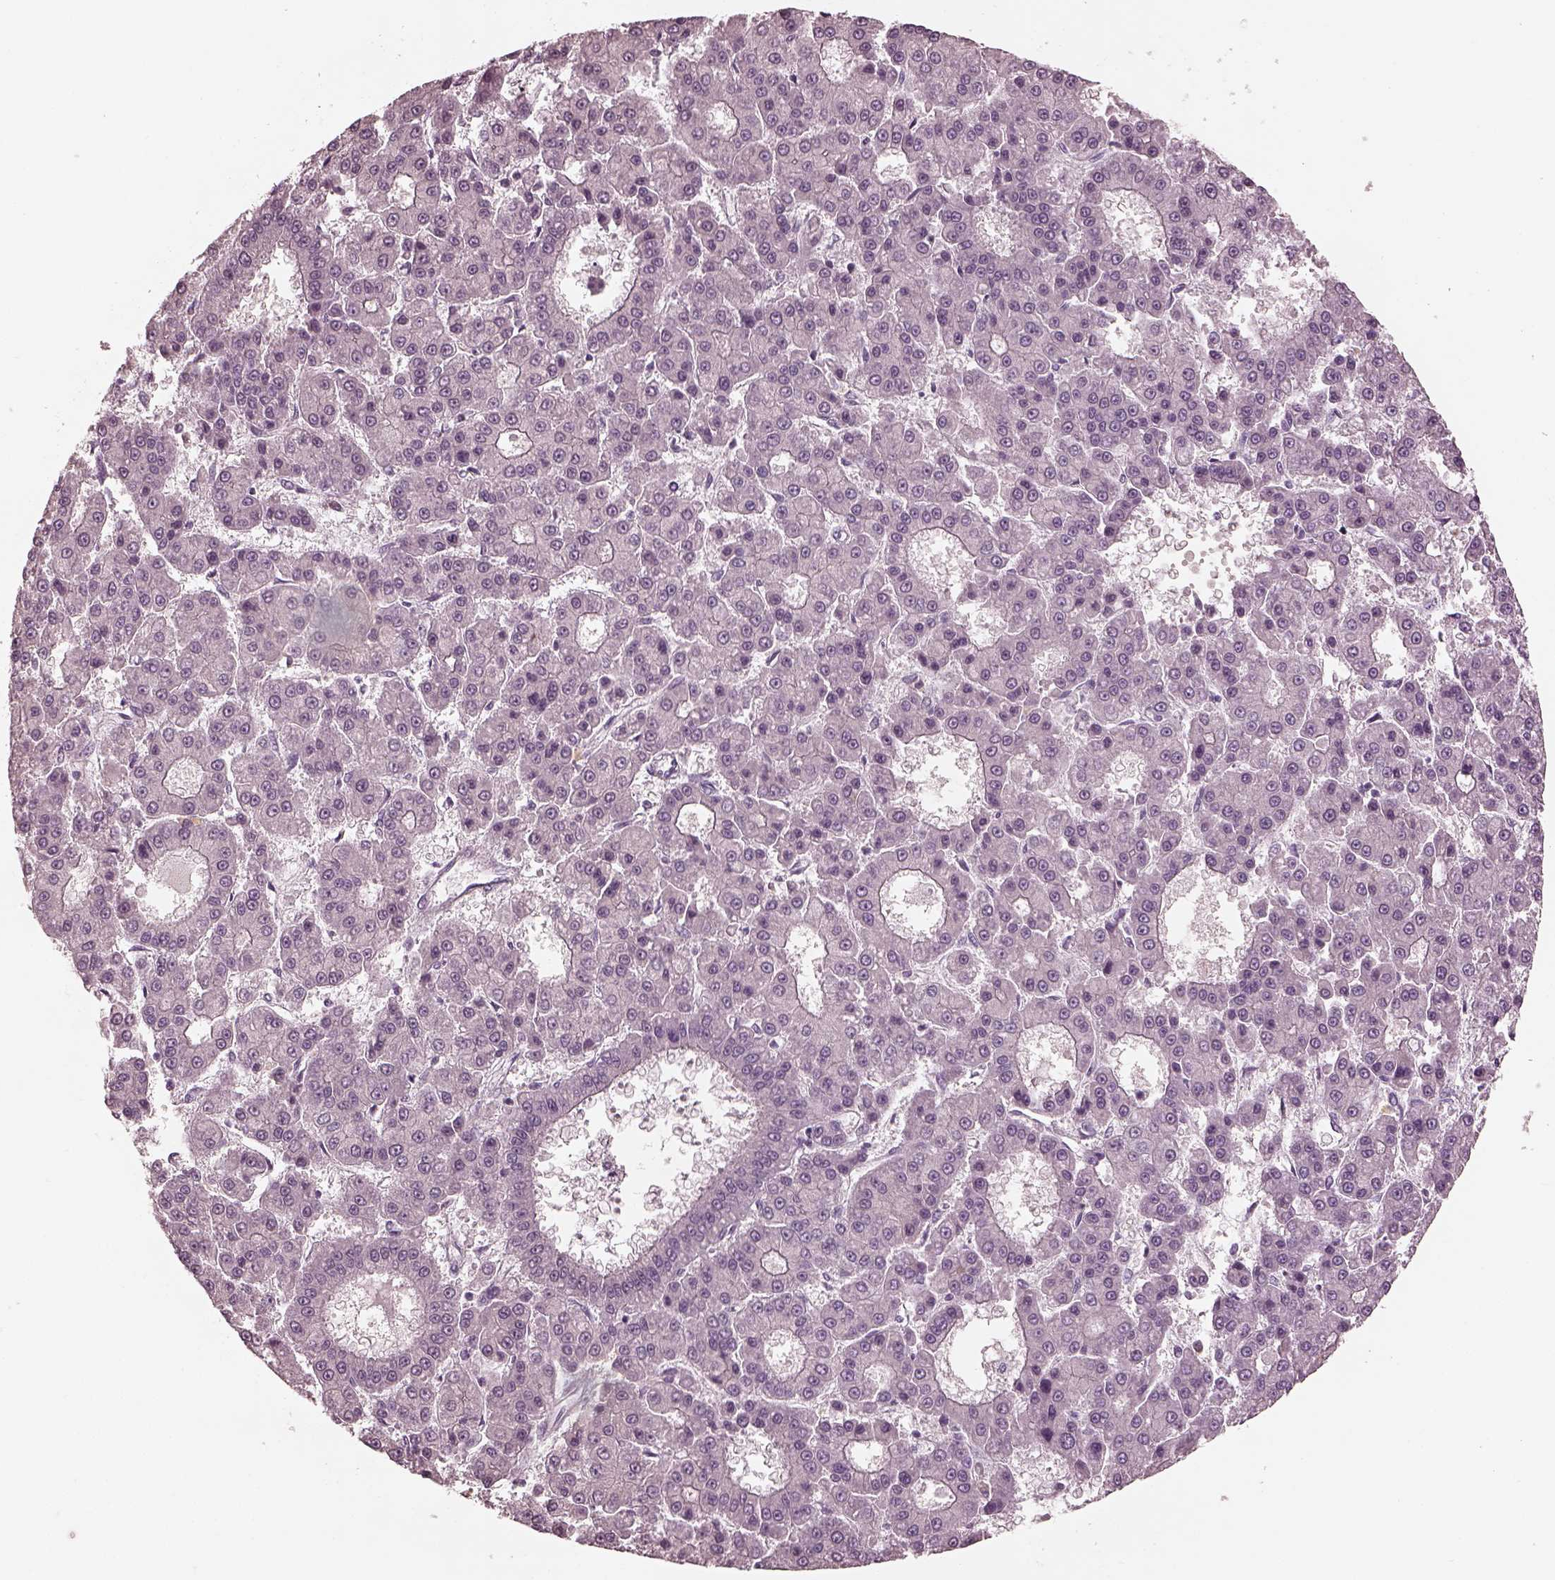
{"staining": {"intensity": "negative", "quantity": "none", "location": "none"}, "tissue": "liver cancer", "cell_type": "Tumor cells", "image_type": "cancer", "snomed": [{"axis": "morphology", "description": "Carcinoma, Hepatocellular, NOS"}, {"axis": "topography", "description": "Liver"}], "caption": "IHC of human liver cancer (hepatocellular carcinoma) shows no staining in tumor cells.", "gene": "MIA", "patient": {"sex": "male", "age": 70}}